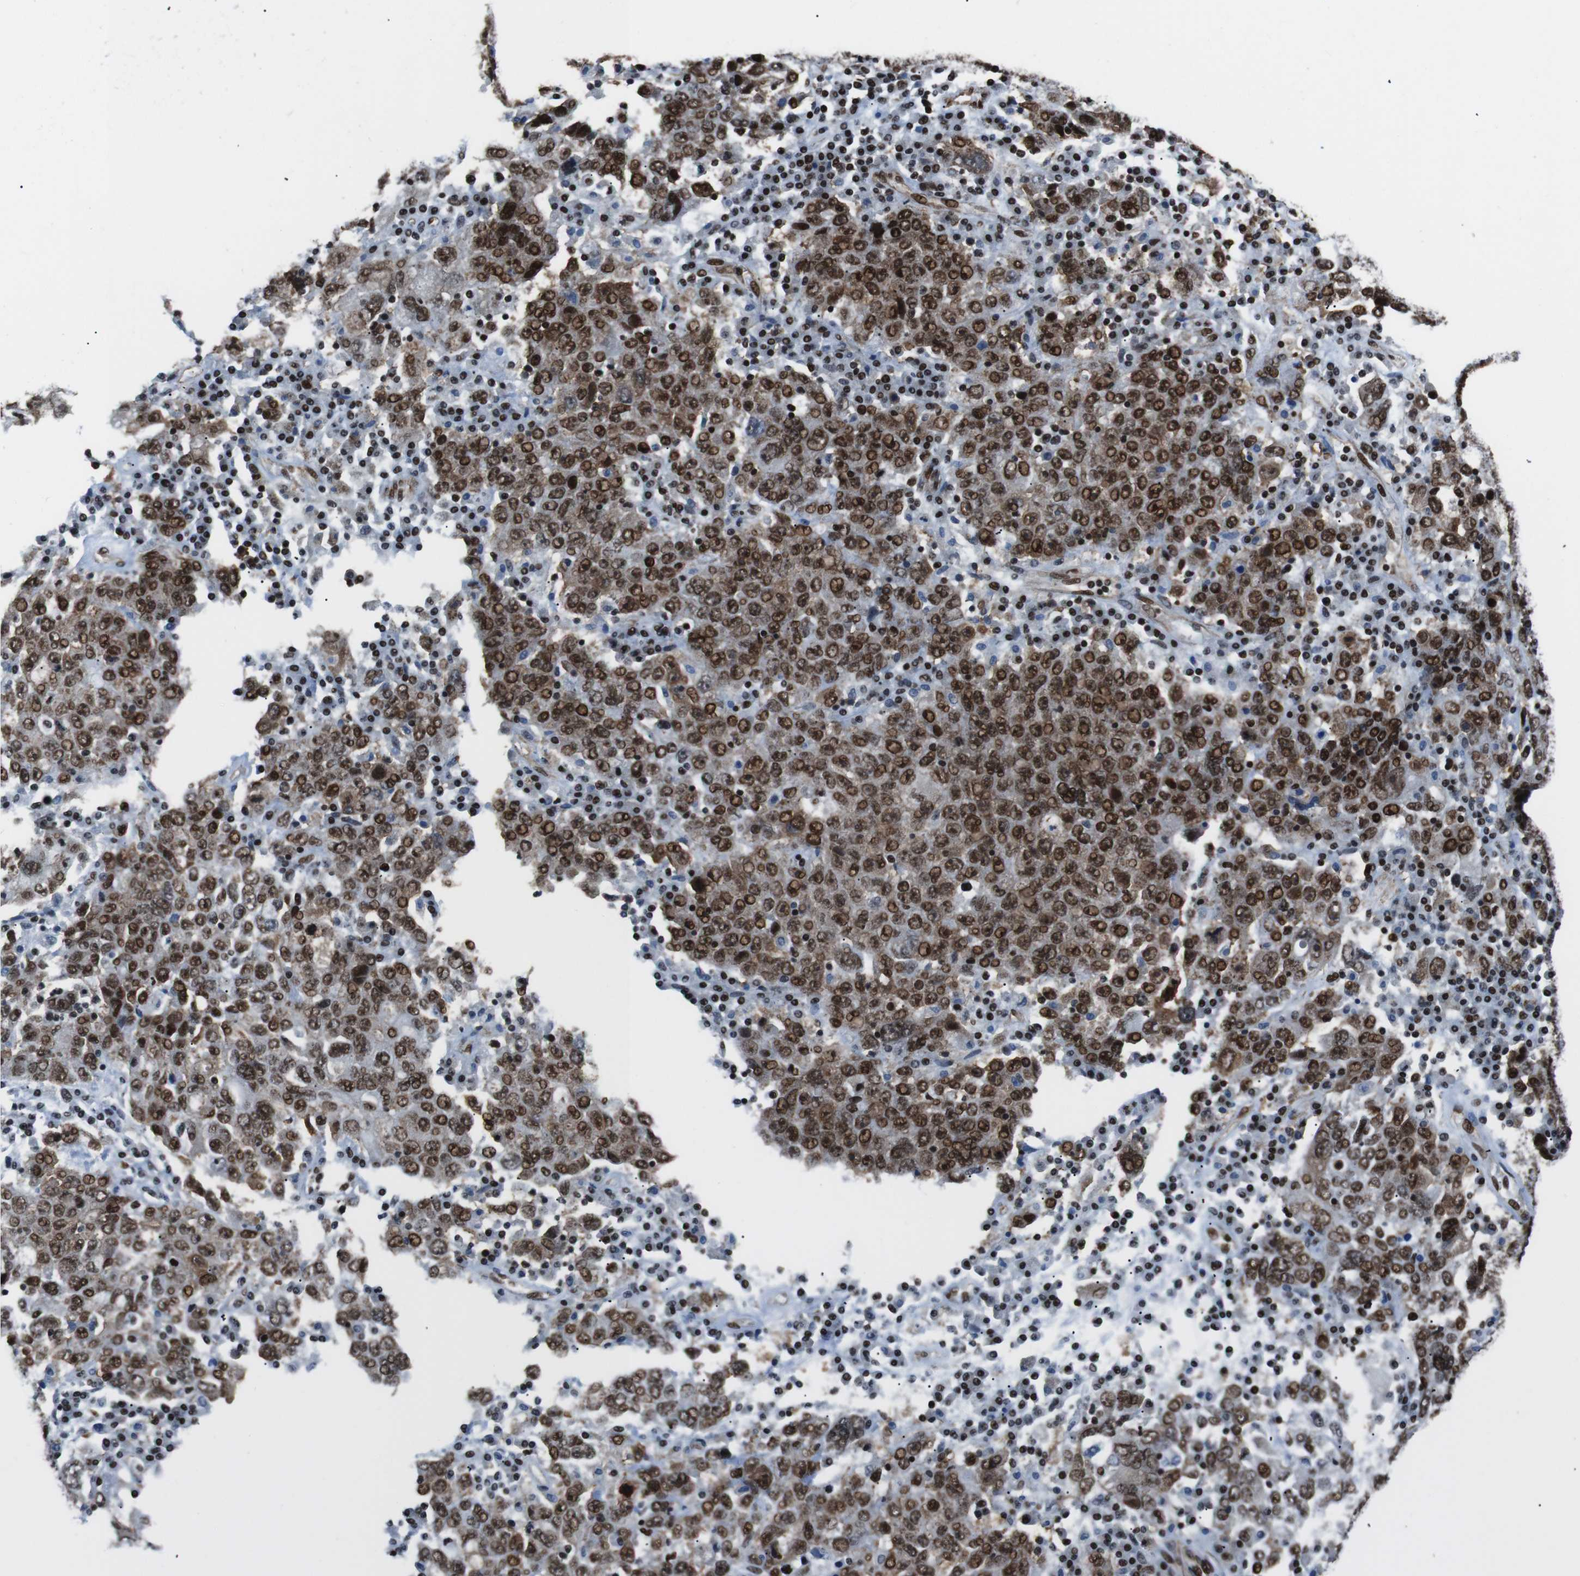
{"staining": {"intensity": "strong", "quantity": ">75%", "location": "cytoplasmic/membranous,nuclear"}, "tissue": "ovarian cancer", "cell_type": "Tumor cells", "image_type": "cancer", "snomed": [{"axis": "morphology", "description": "Carcinoma, endometroid"}, {"axis": "topography", "description": "Ovary"}], "caption": "Ovarian cancer stained for a protein (brown) exhibits strong cytoplasmic/membranous and nuclear positive staining in approximately >75% of tumor cells.", "gene": "HNRNPU", "patient": {"sex": "female", "age": 62}}